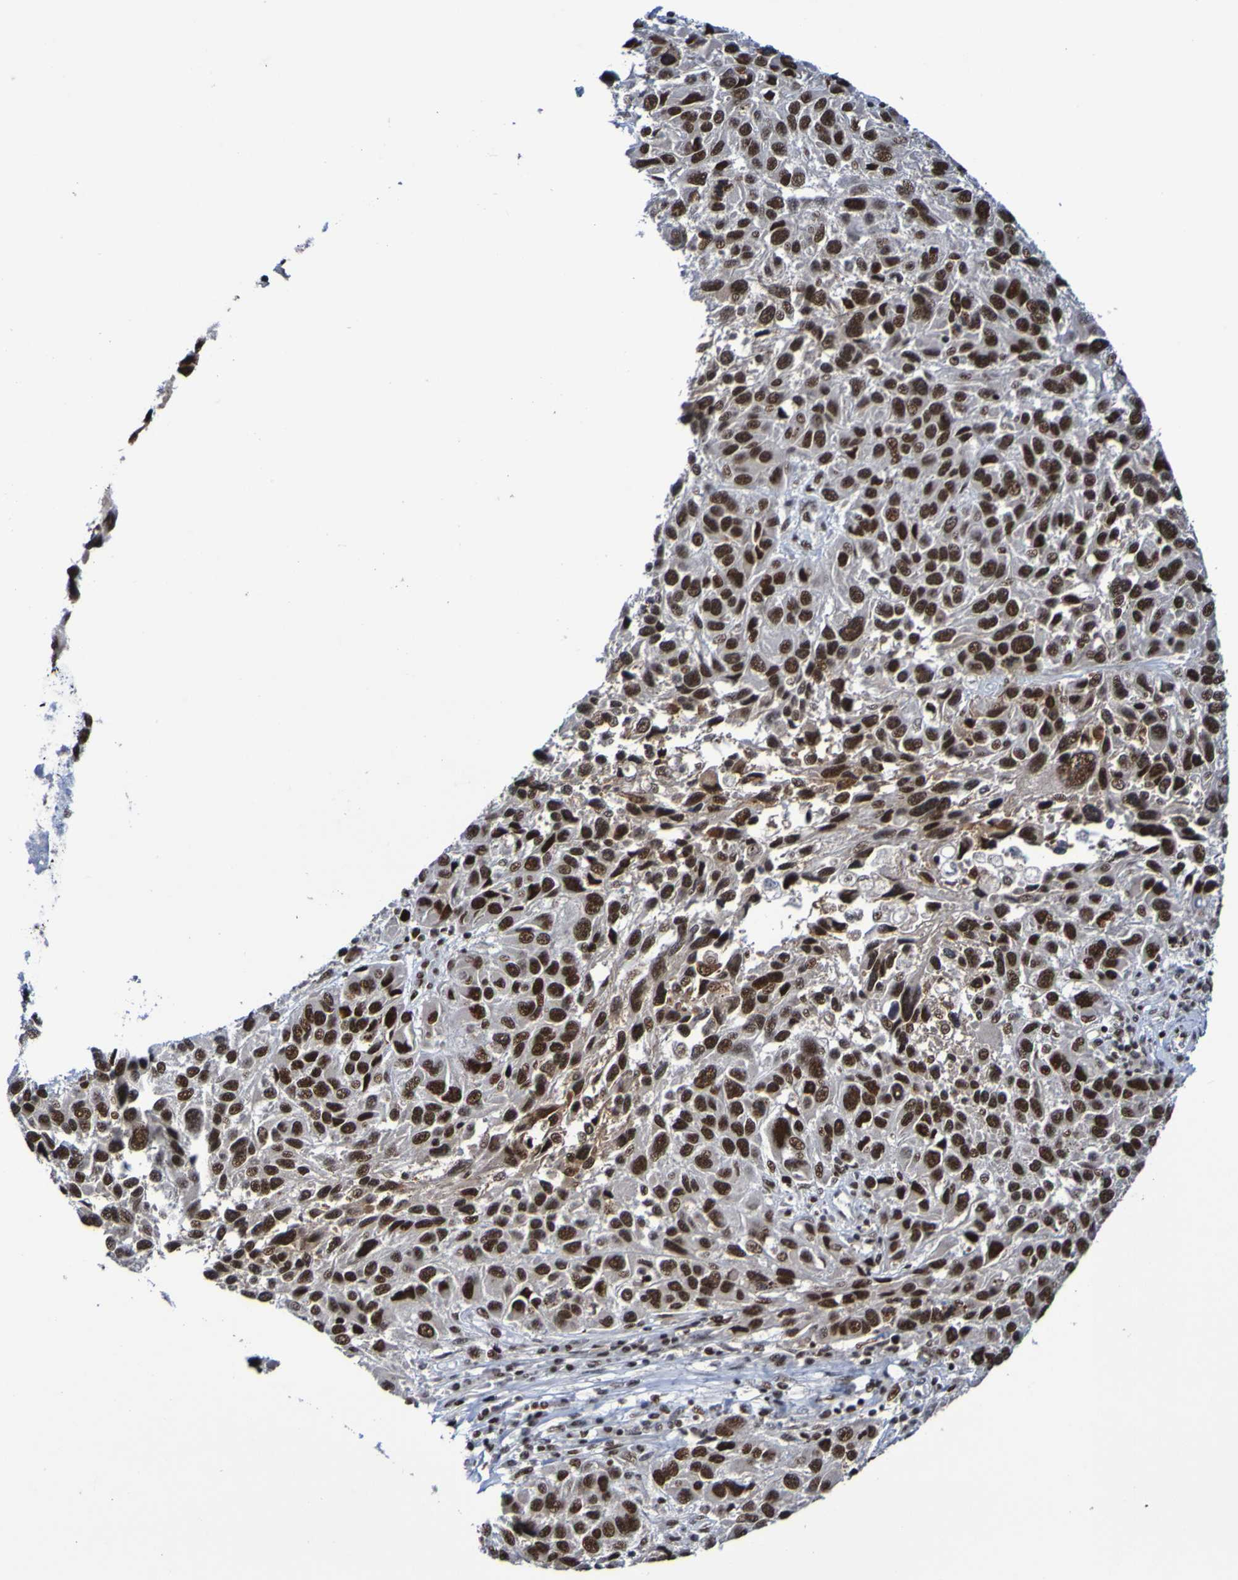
{"staining": {"intensity": "strong", "quantity": ">75%", "location": "nuclear"}, "tissue": "melanoma", "cell_type": "Tumor cells", "image_type": "cancer", "snomed": [{"axis": "morphology", "description": "Malignant melanoma, NOS"}, {"axis": "topography", "description": "Skin"}], "caption": "Immunohistochemistry of human melanoma exhibits high levels of strong nuclear staining in approximately >75% of tumor cells. The staining was performed using DAB (3,3'-diaminobenzidine), with brown indicating positive protein expression. Nuclei are stained blue with hematoxylin.", "gene": "CDC5L", "patient": {"sex": "male", "age": 53}}